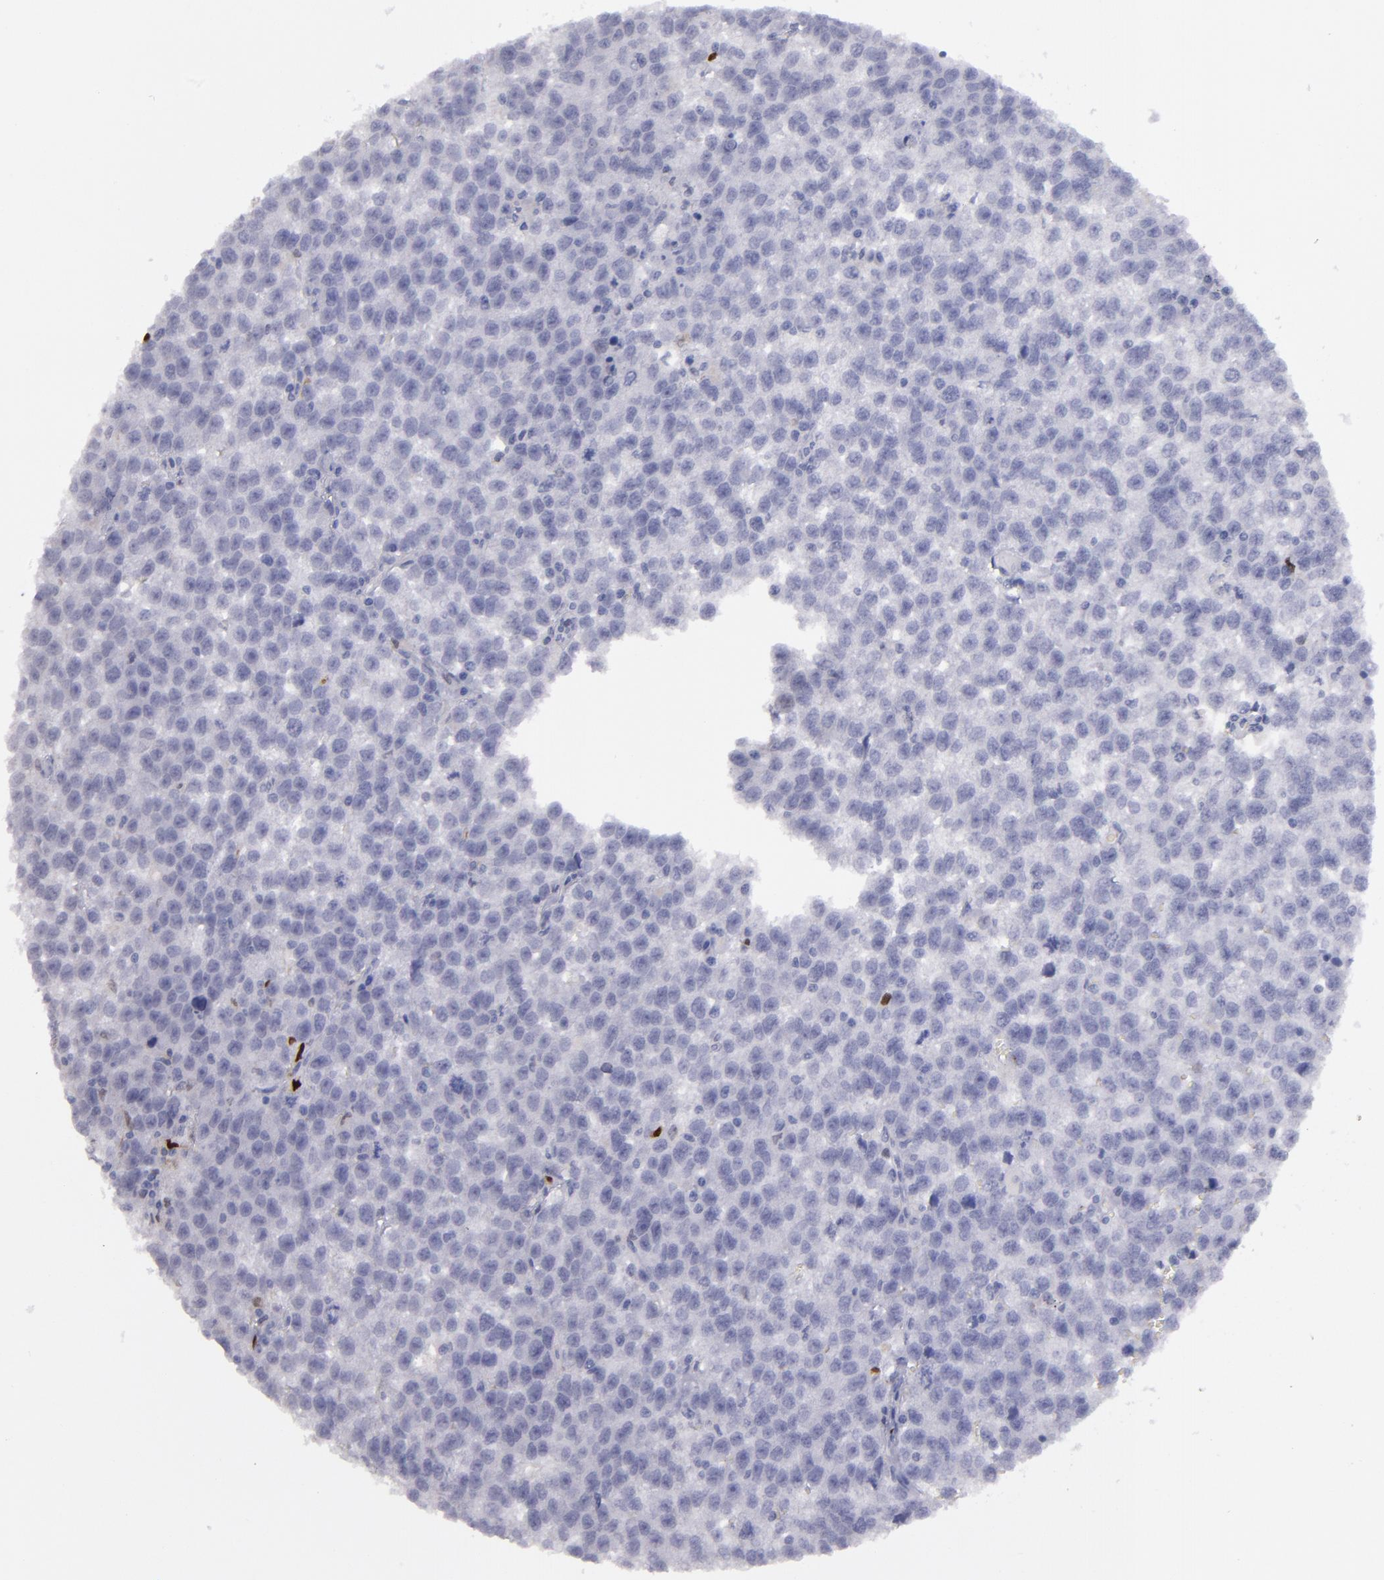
{"staining": {"intensity": "negative", "quantity": "none", "location": "none"}, "tissue": "testis cancer", "cell_type": "Tumor cells", "image_type": "cancer", "snomed": [{"axis": "morphology", "description": "Seminoma, NOS"}, {"axis": "topography", "description": "Testis"}], "caption": "The immunohistochemistry photomicrograph has no significant expression in tumor cells of testis cancer tissue. The staining is performed using DAB (3,3'-diaminobenzidine) brown chromogen with nuclei counter-stained in using hematoxylin.", "gene": "IRF8", "patient": {"sex": "male", "age": 35}}